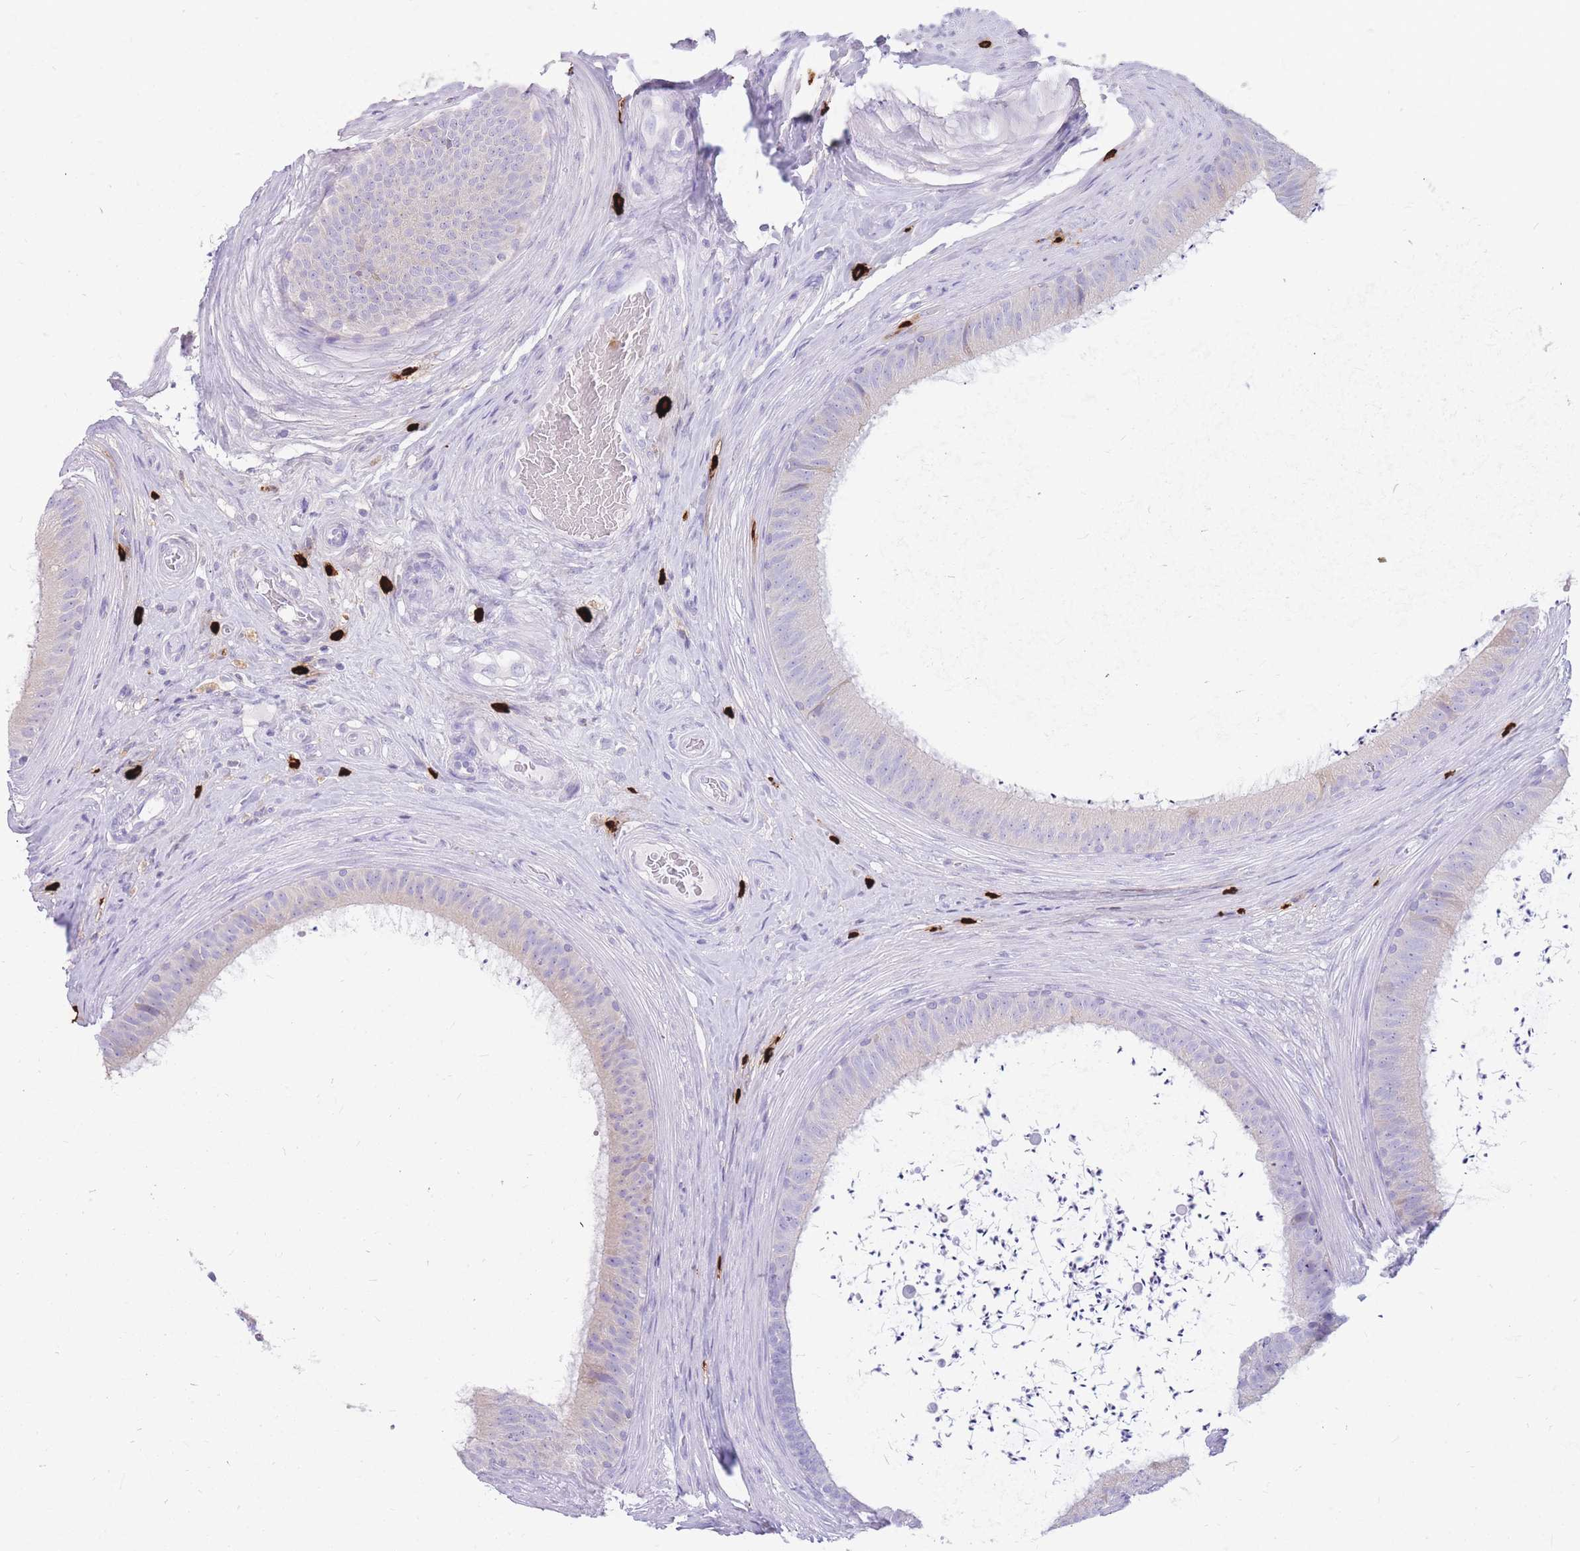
{"staining": {"intensity": "negative", "quantity": "none", "location": "none"}, "tissue": "epididymis", "cell_type": "Glandular cells", "image_type": "normal", "snomed": [{"axis": "morphology", "description": "Normal tissue, NOS"}, {"axis": "topography", "description": "Testis"}, {"axis": "topography", "description": "Epididymis"}], "caption": "This is a micrograph of immunohistochemistry staining of unremarkable epididymis, which shows no staining in glandular cells. Nuclei are stained in blue.", "gene": "TPSAB1", "patient": {"sex": "male", "age": 41}}